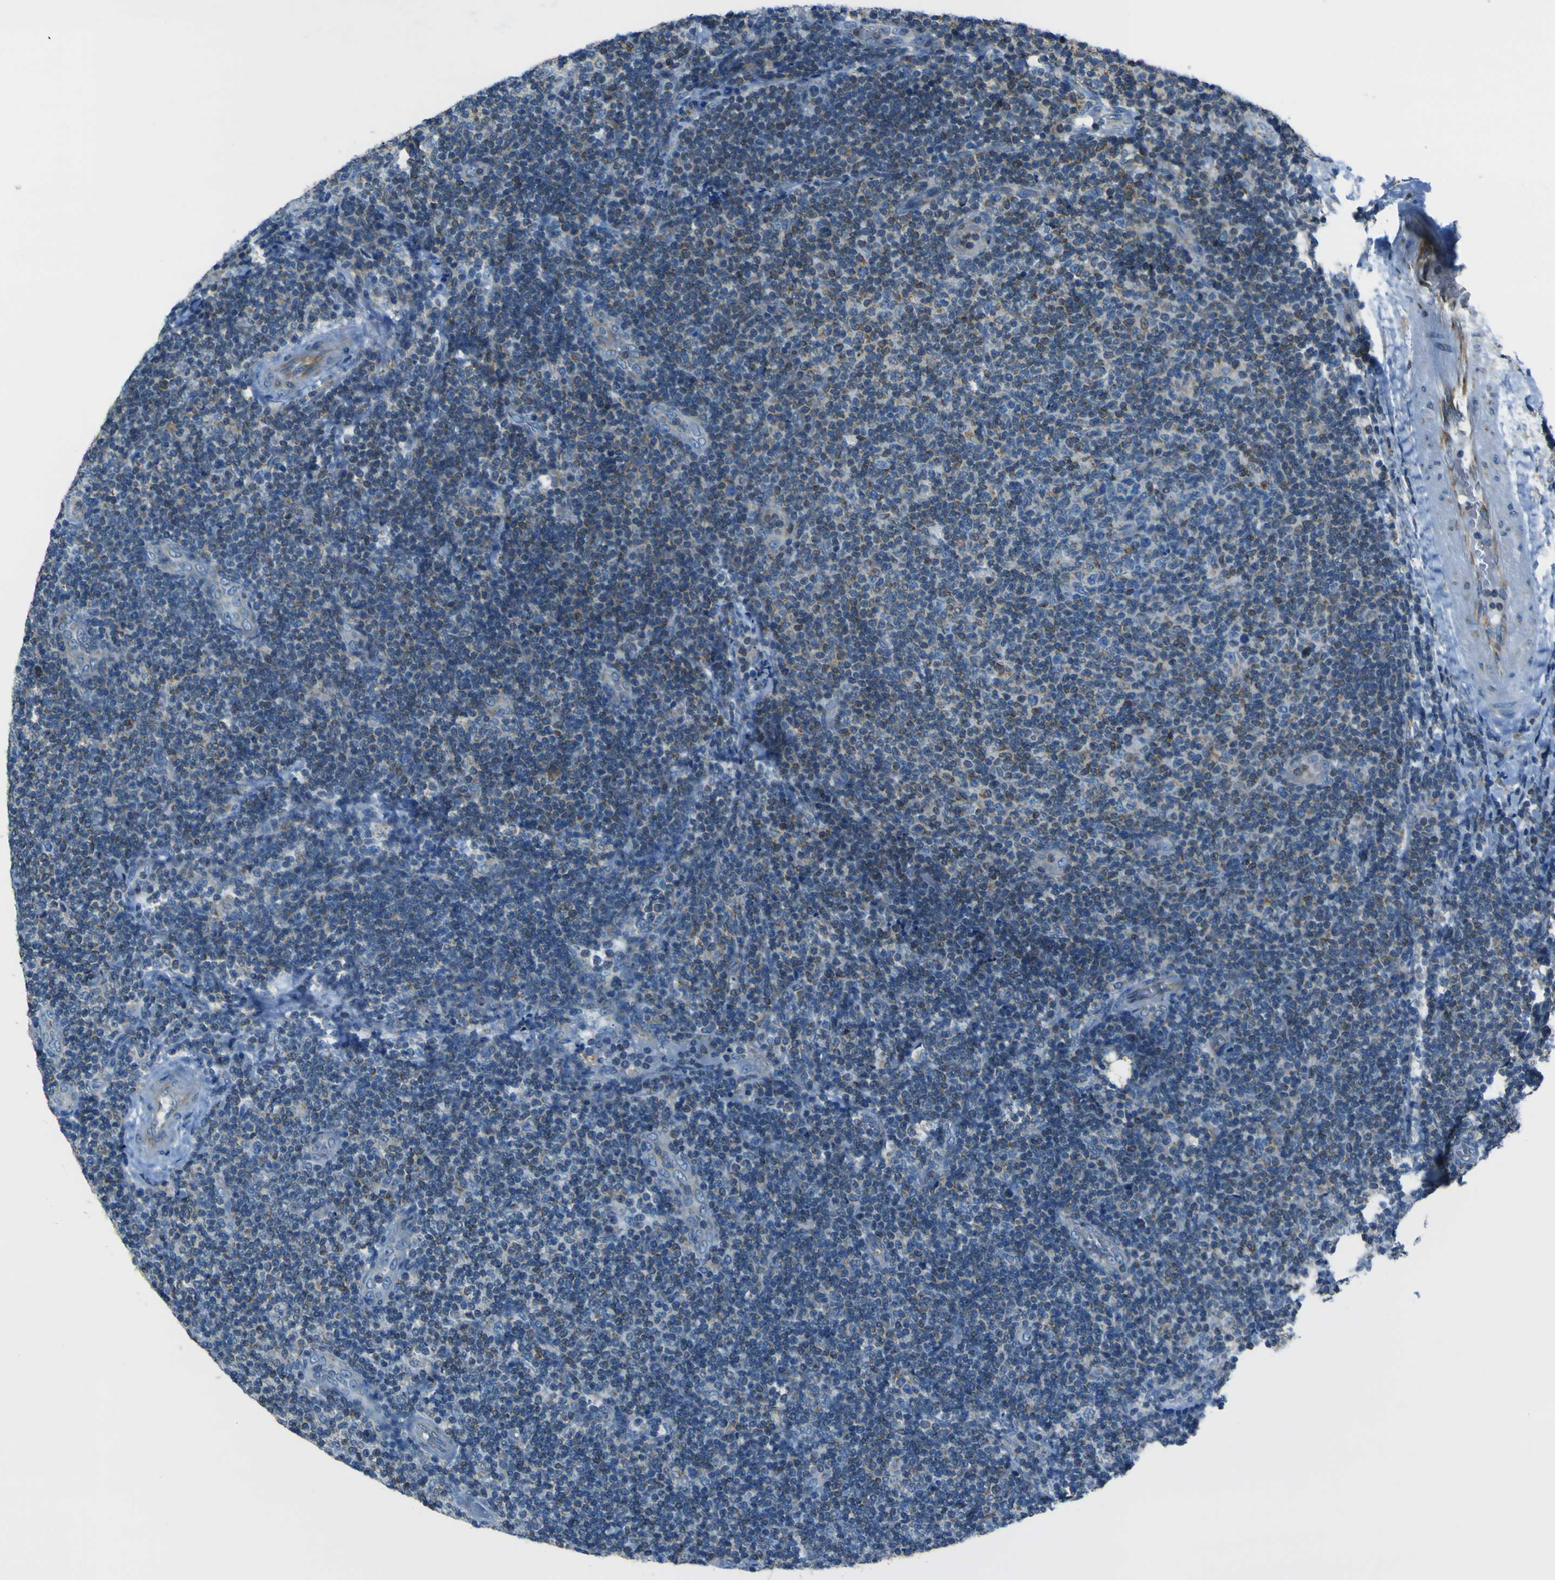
{"staining": {"intensity": "weak", "quantity": "<25%", "location": "cytoplasmic/membranous"}, "tissue": "lymphoma", "cell_type": "Tumor cells", "image_type": "cancer", "snomed": [{"axis": "morphology", "description": "Malignant lymphoma, non-Hodgkin's type, Low grade"}, {"axis": "topography", "description": "Lymph node"}], "caption": "The histopathology image demonstrates no significant staining in tumor cells of malignant lymphoma, non-Hodgkin's type (low-grade).", "gene": "STIM1", "patient": {"sex": "male", "age": 83}}